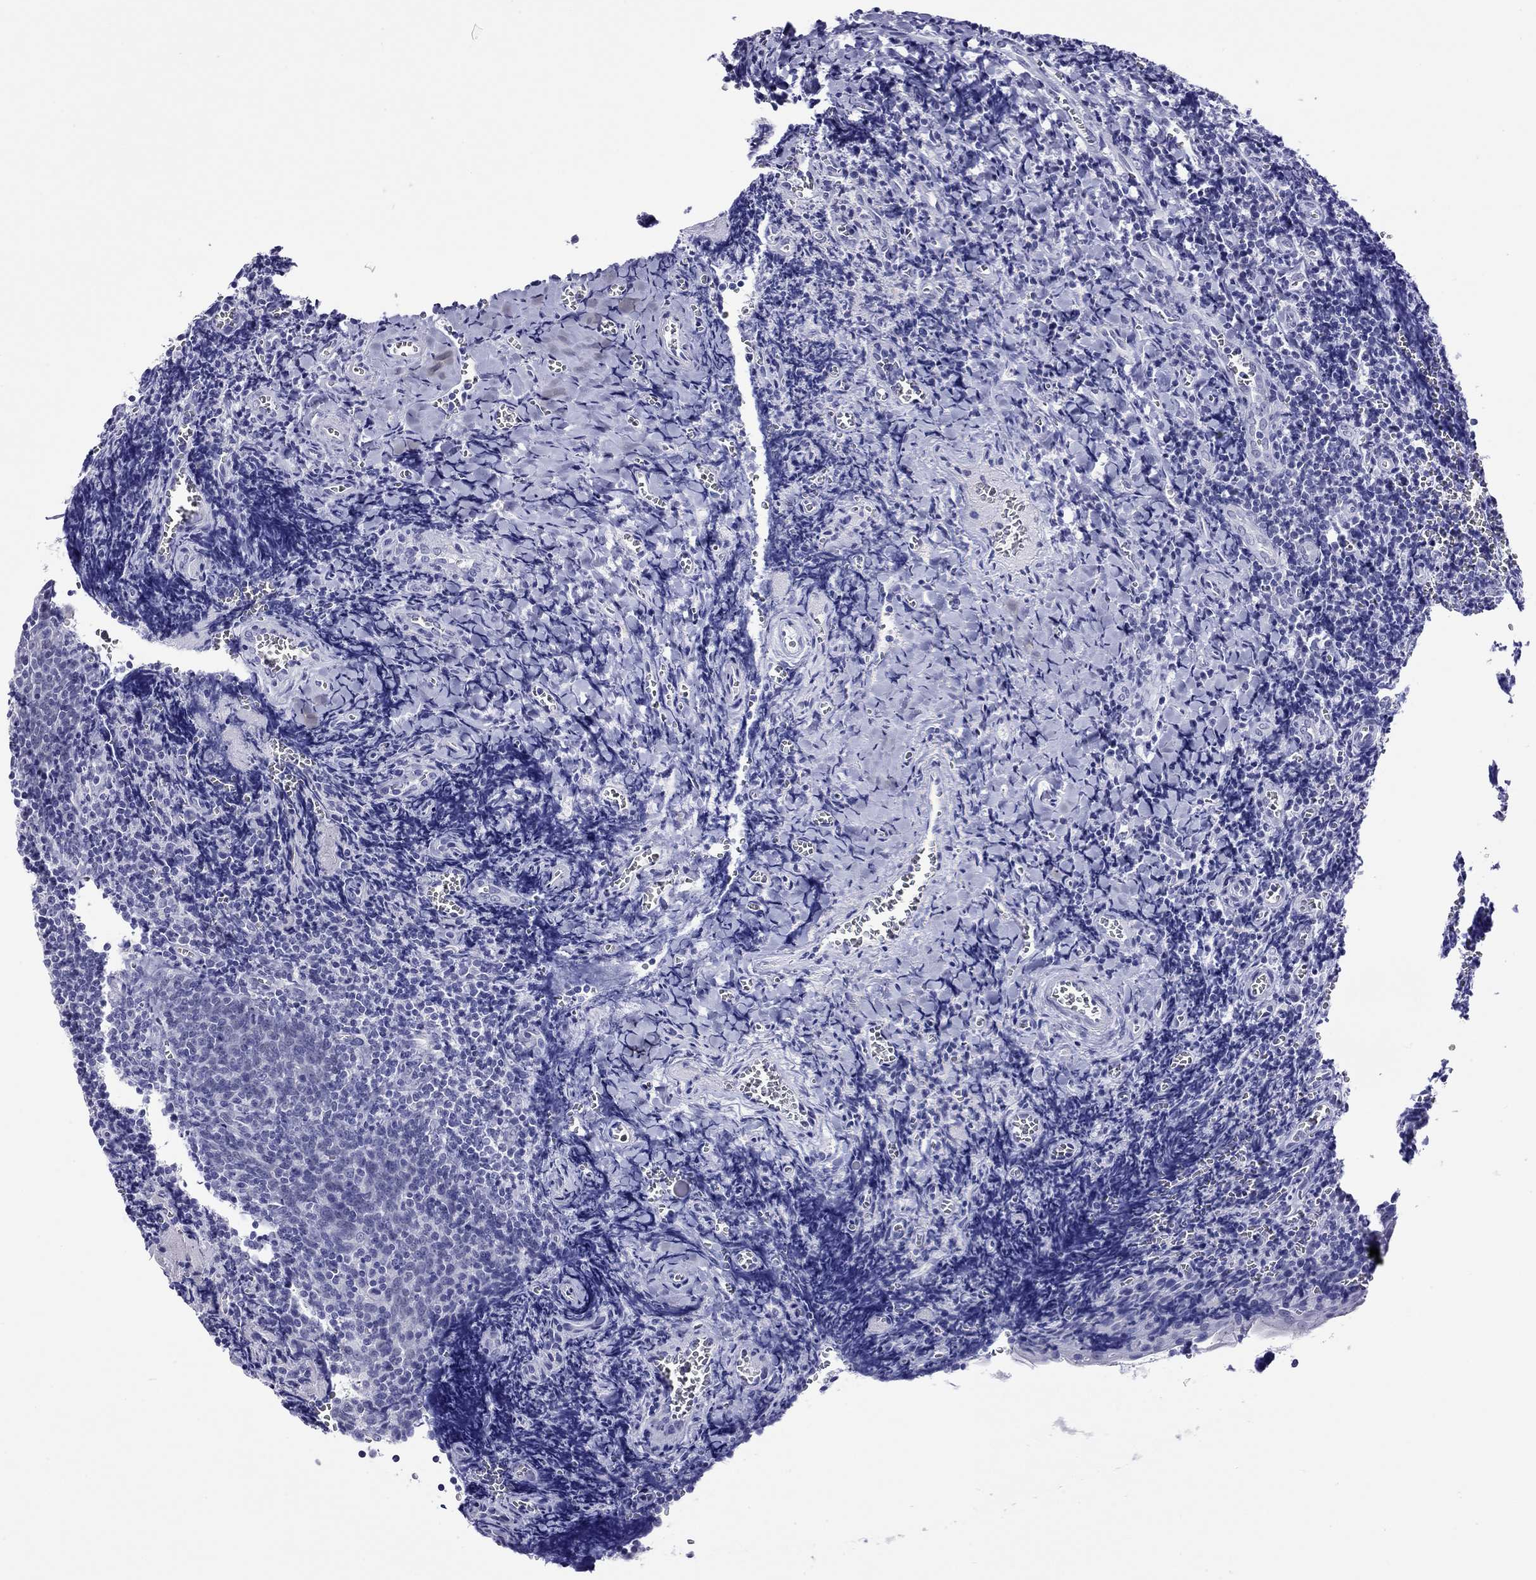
{"staining": {"intensity": "negative", "quantity": "none", "location": "none"}, "tissue": "tonsil", "cell_type": "Germinal center cells", "image_type": "normal", "snomed": [{"axis": "morphology", "description": "Normal tissue, NOS"}, {"axis": "morphology", "description": "Inflammation, NOS"}, {"axis": "topography", "description": "Tonsil"}], "caption": "Tonsil was stained to show a protein in brown. There is no significant expression in germinal center cells. The staining is performed using DAB (3,3'-diaminobenzidine) brown chromogen with nuclei counter-stained in using hematoxylin.", "gene": "SLC30A8", "patient": {"sex": "female", "age": 31}}